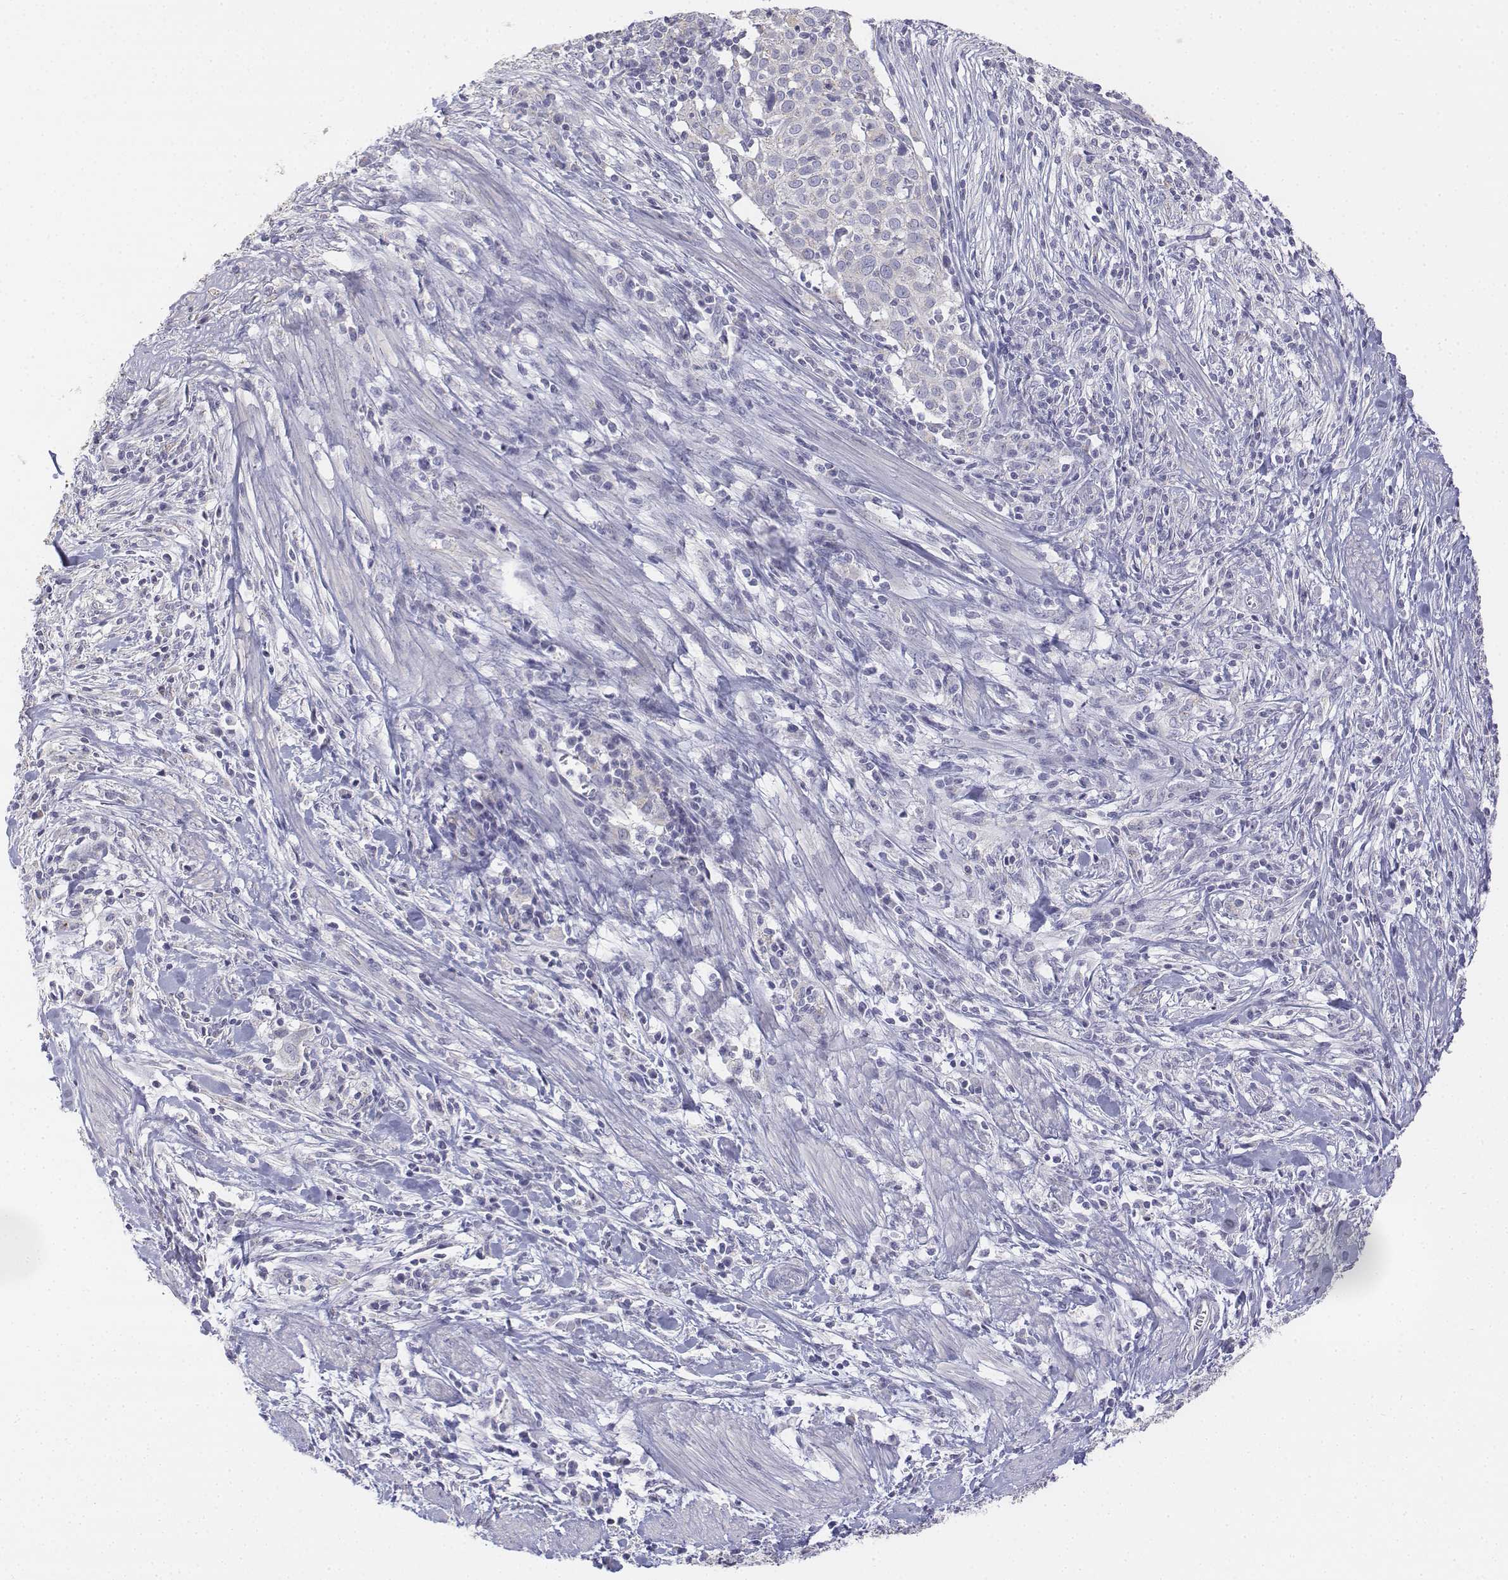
{"staining": {"intensity": "negative", "quantity": "none", "location": "none"}, "tissue": "cervical cancer", "cell_type": "Tumor cells", "image_type": "cancer", "snomed": [{"axis": "morphology", "description": "Squamous cell carcinoma, NOS"}, {"axis": "topography", "description": "Cervix"}], "caption": "There is no significant positivity in tumor cells of cervical cancer.", "gene": "LGSN", "patient": {"sex": "female", "age": 39}}